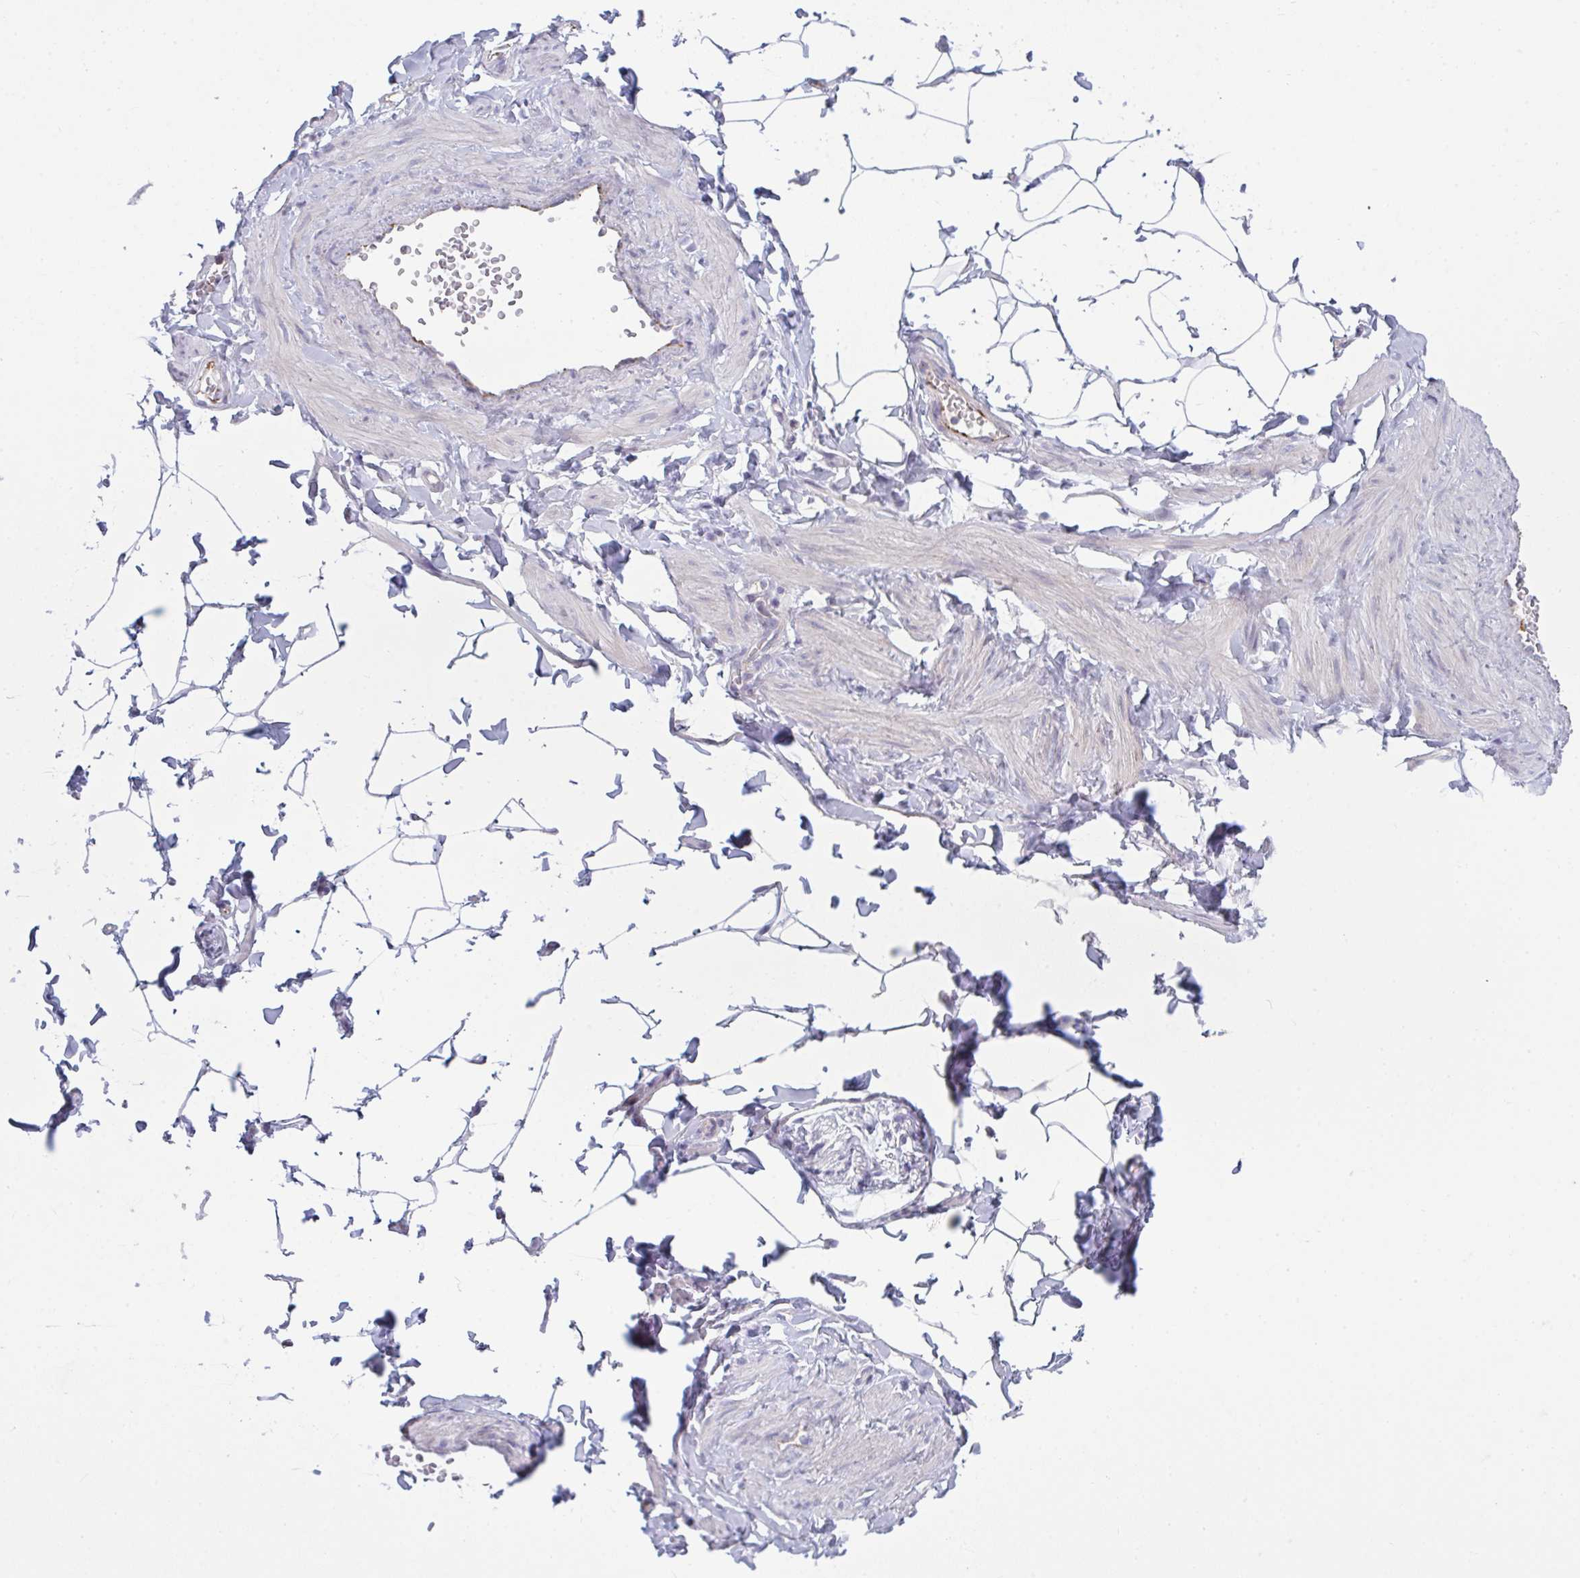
{"staining": {"intensity": "negative", "quantity": "none", "location": "none"}, "tissue": "adipose tissue", "cell_type": "Adipocytes", "image_type": "normal", "snomed": [{"axis": "morphology", "description": "Normal tissue, NOS"}, {"axis": "topography", "description": "Soft tissue"}, {"axis": "topography", "description": "Adipose tissue"}, {"axis": "topography", "description": "Vascular tissue"}, {"axis": "topography", "description": "Peripheral nerve tissue"}], "caption": "Immunohistochemistry (IHC) image of benign adipose tissue: human adipose tissue stained with DAB reveals no significant protein positivity in adipocytes.", "gene": "CD80", "patient": {"sex": "male", "age": 29}}